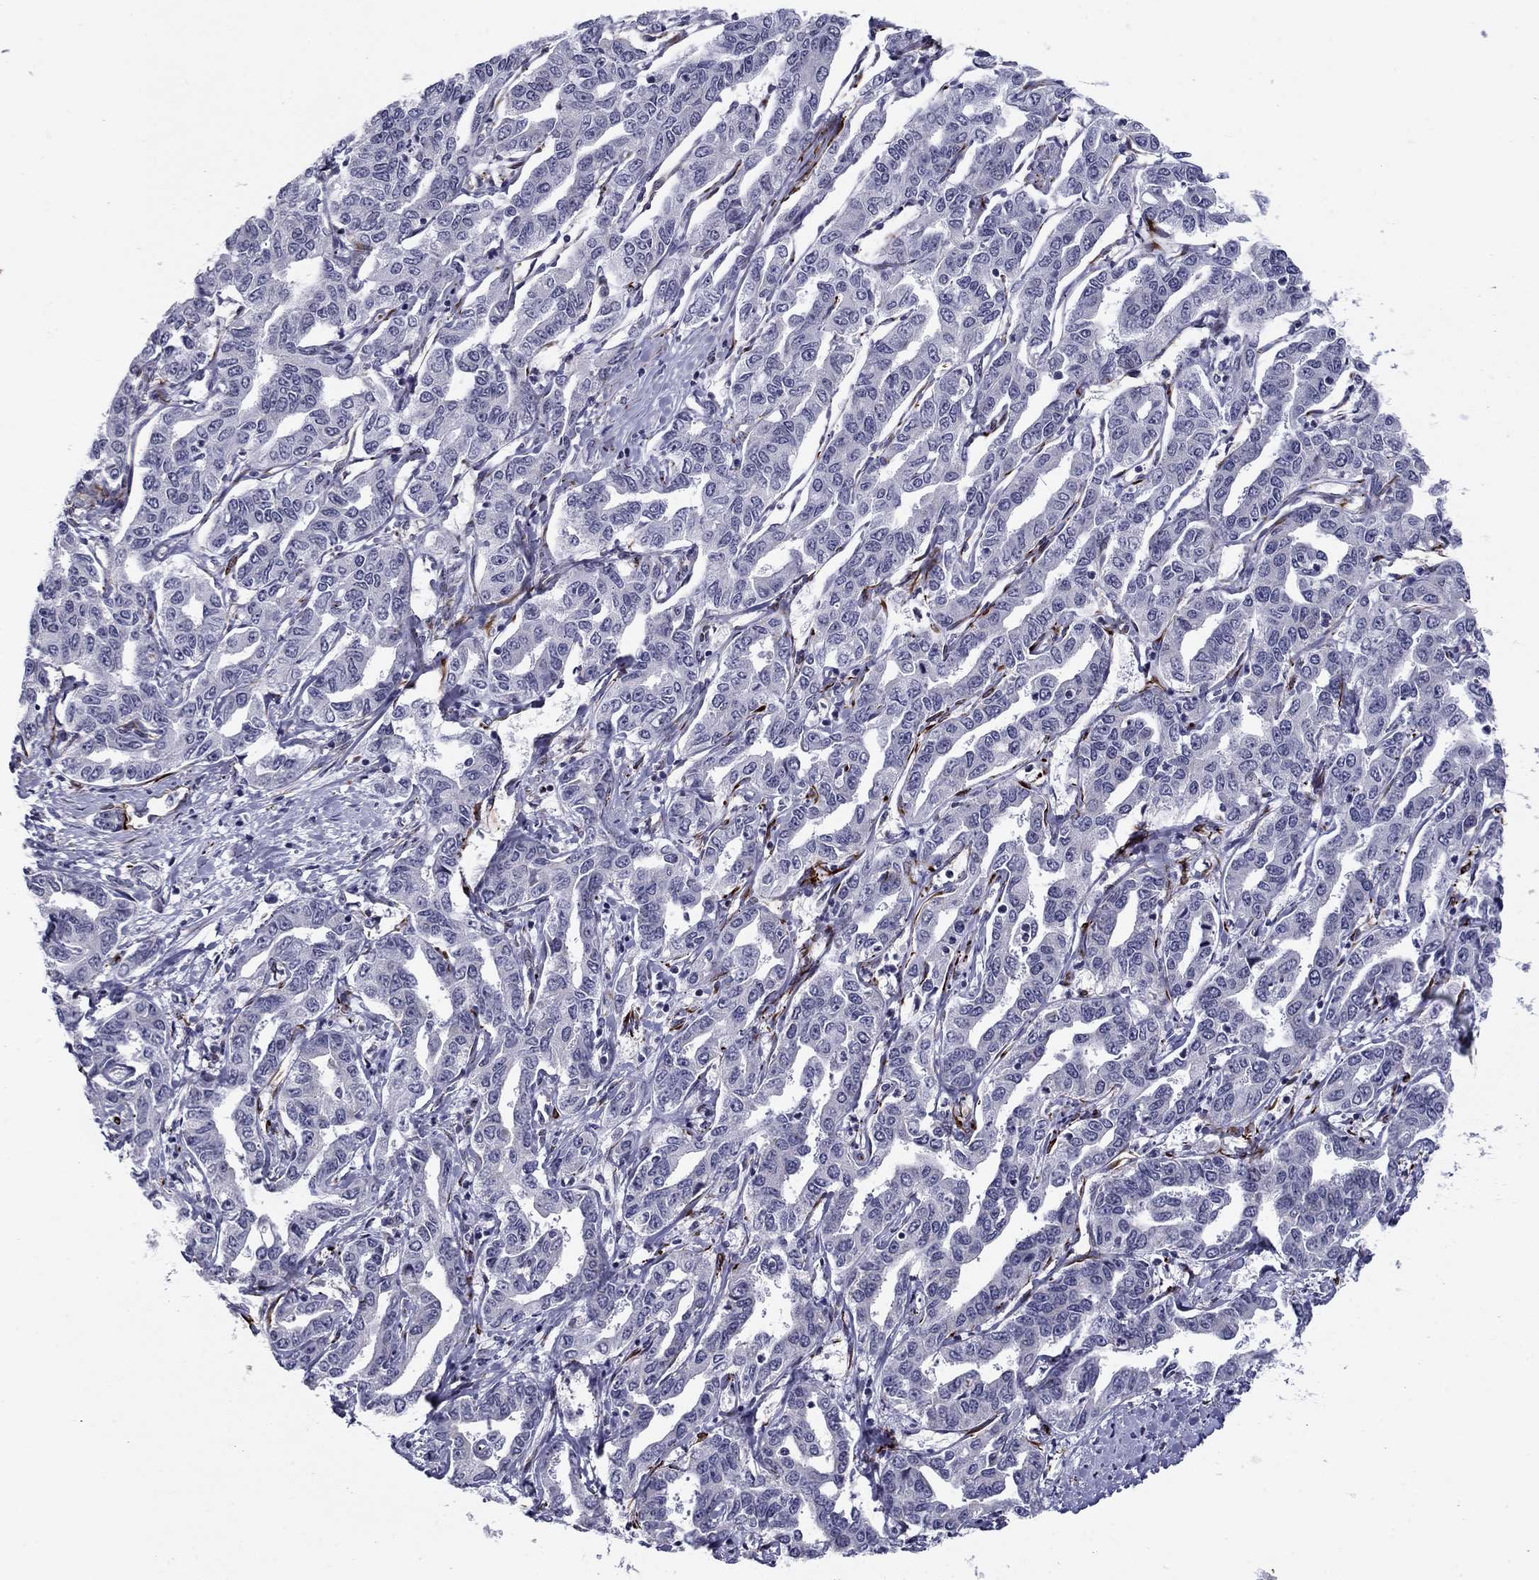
{"staining": {"intensity": "negative", "quantity": "none", "location": "none"}, "tissue": "liver cancer", "cell_type": "Tumor cells", "image_type": "cancer", "snomed": [{"axis": "morphology", "description": "Cholangiocarcinoma"}, {"axis": "topography", "description": "Liver"}], "caption": "Immunohistochemistry micrograph of neoplastic tissue: human cholangiocarcinoma (liver) stained with DAB (3,3'-diaminobenzidine) shows no significant protein staining in tumor cells.", "gene": "ANKS4B", "patient": {"sex": "male", "age": 59}}